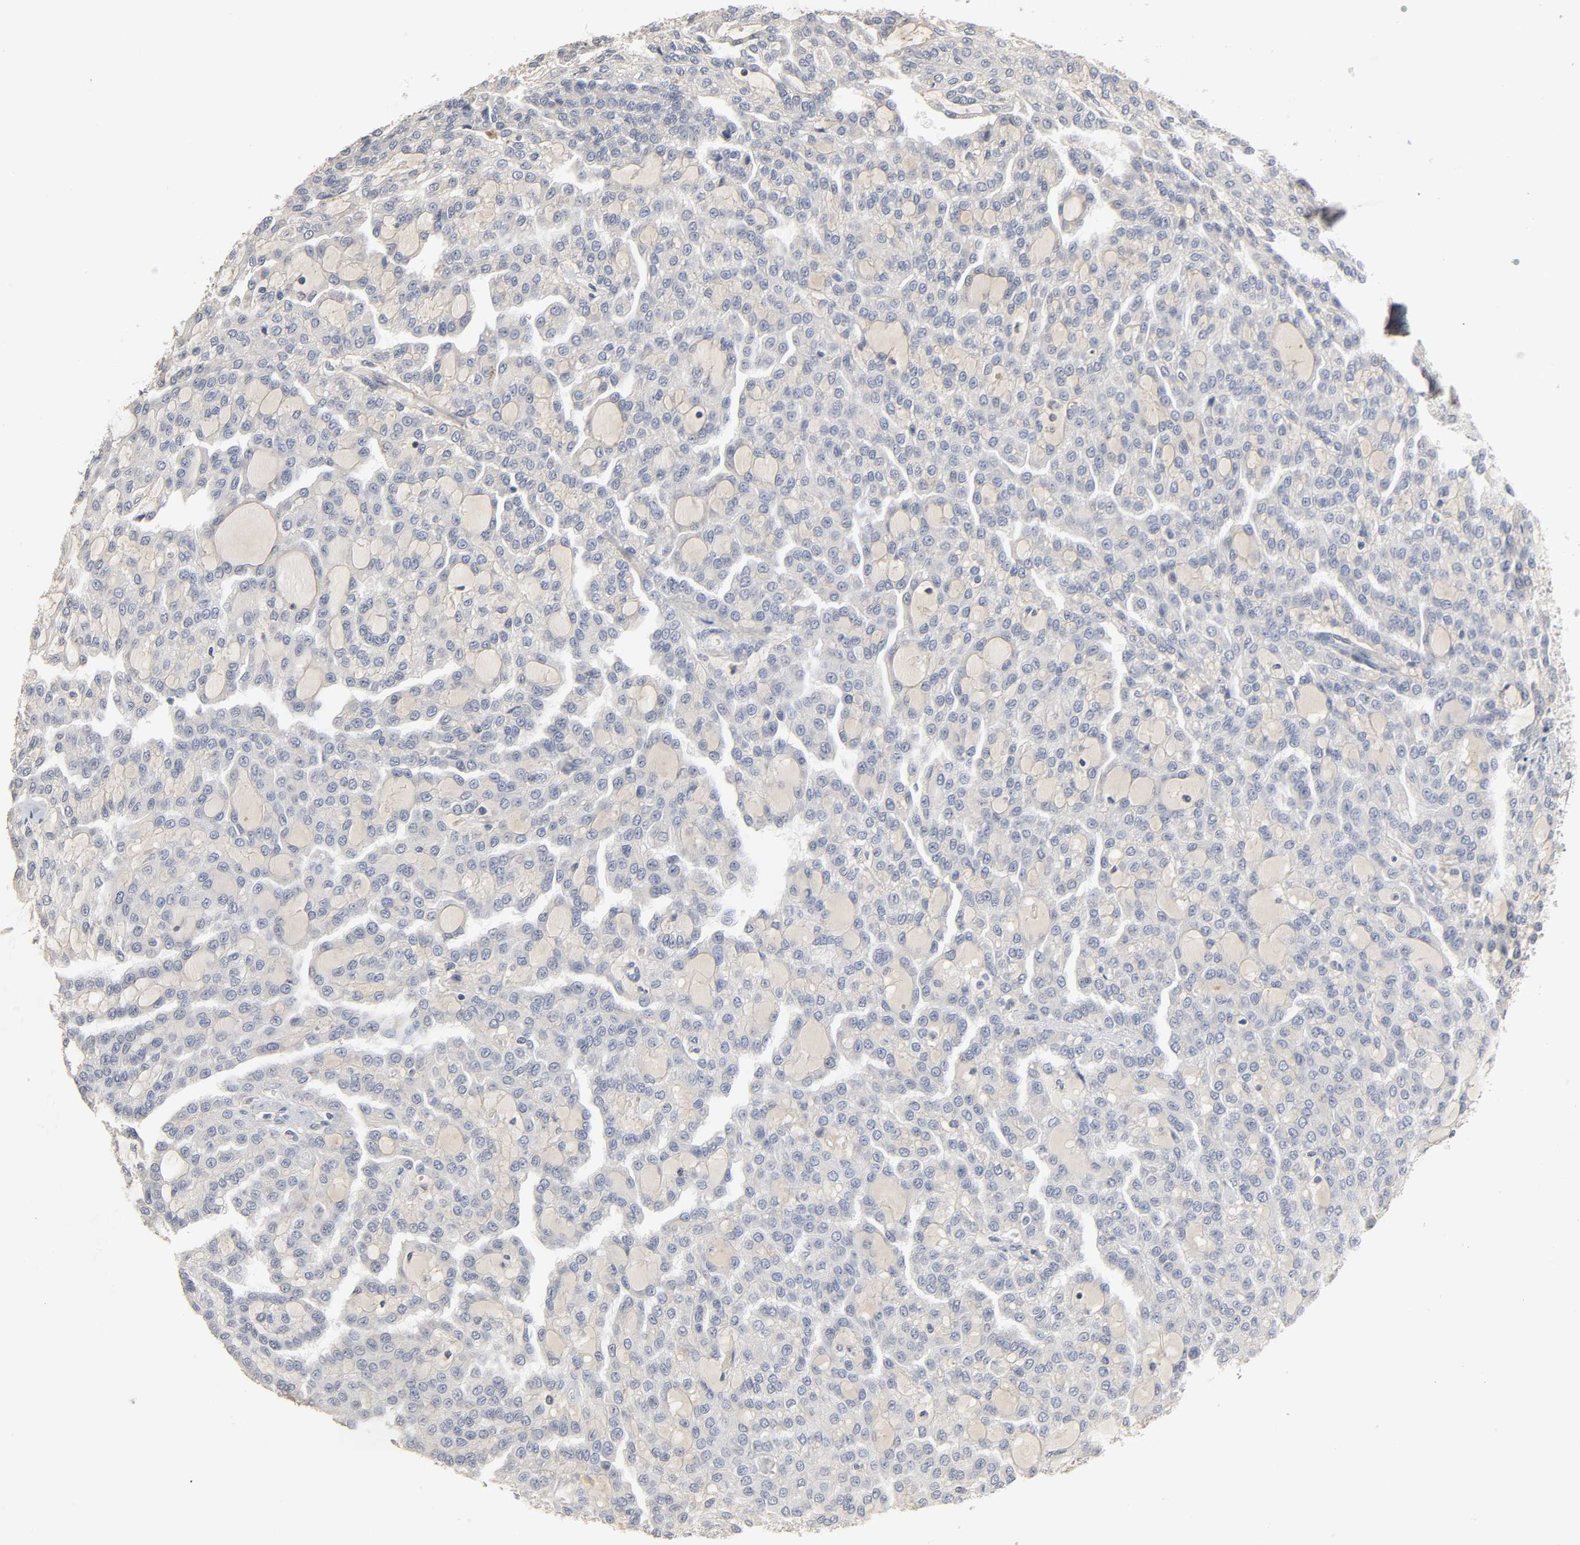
{"staining": {"intensity": "negative", "quantity": "none", "location": "none"}, "tissue": "renal cancer", "cell_type": "Tumor cells", "image_type": "cancer", "snomed": [{"axis": "morphology", "description": "Adenocarcinoma, NOS"}, {"axis": "topography", "description": "Kidney"}], "caption": "An IHC image of renal adenocarcinoma is shown. There is no staining in tumor cells of renal adenocarcinoma.", "gene": "SLC10A2", "patient": {"sex": "male", "age": 63}}